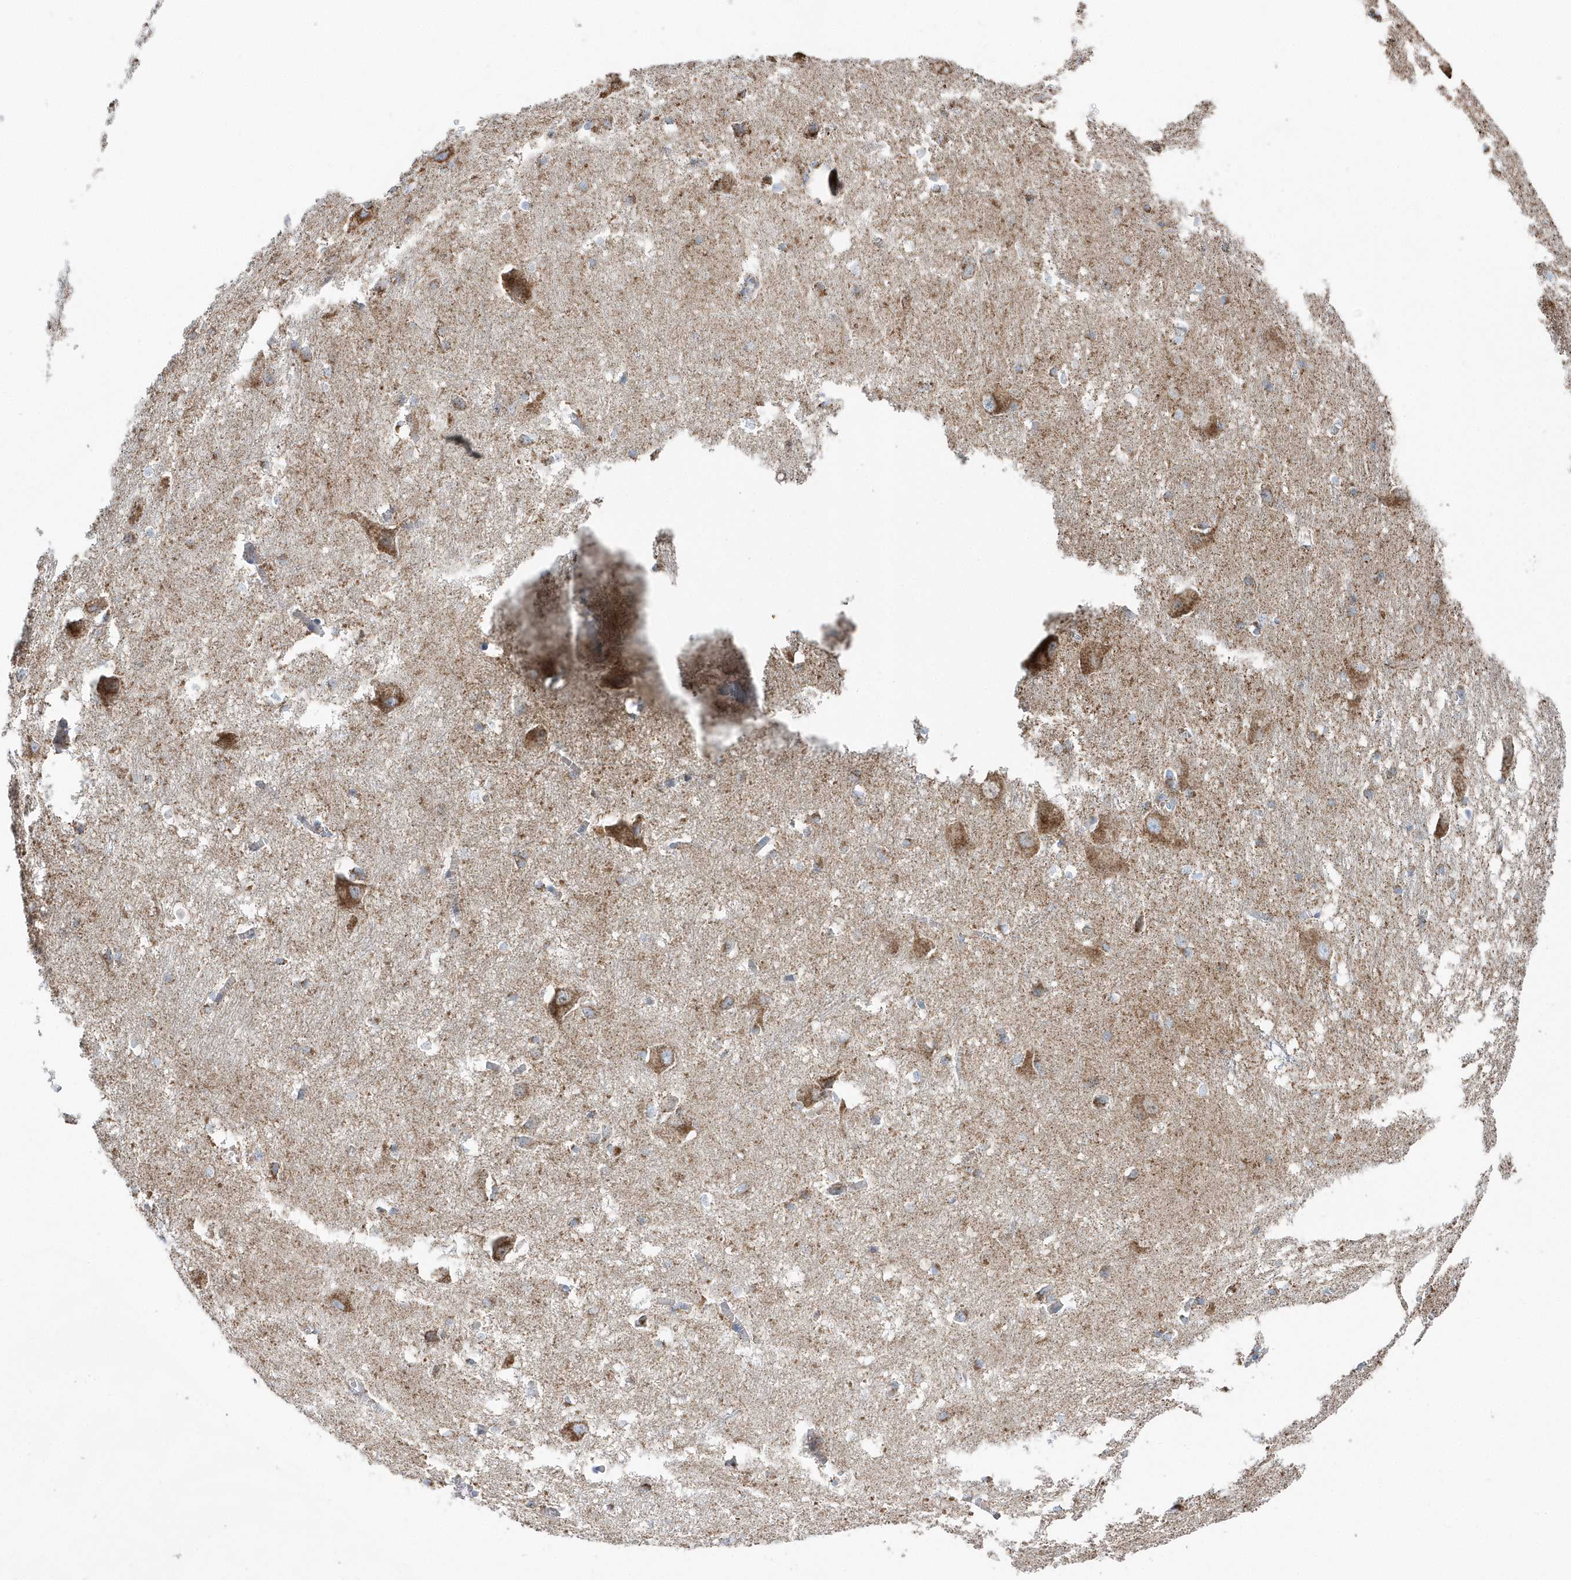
{"staining": {"intensity": "moderate", "quantity": "<25%", "location": "cytoplasmic/membranous"}, "tissue": "caudate", "cell_type": "Glial cells", "image_type": "normal", "snomed": [{"axis": "morphology", "description": "Normal tissue, NOS"}, {"axis": "topography", "description": "Lateral ventricle wall"}], "caption": "The immunohistochemical stain labels moderate cytoplasmic/membranous staining in glial cells of normal caudate. Nuclei are stained in blue.", "gene": "TMCO6", "patient": {"sex": "male", "age": 37}}